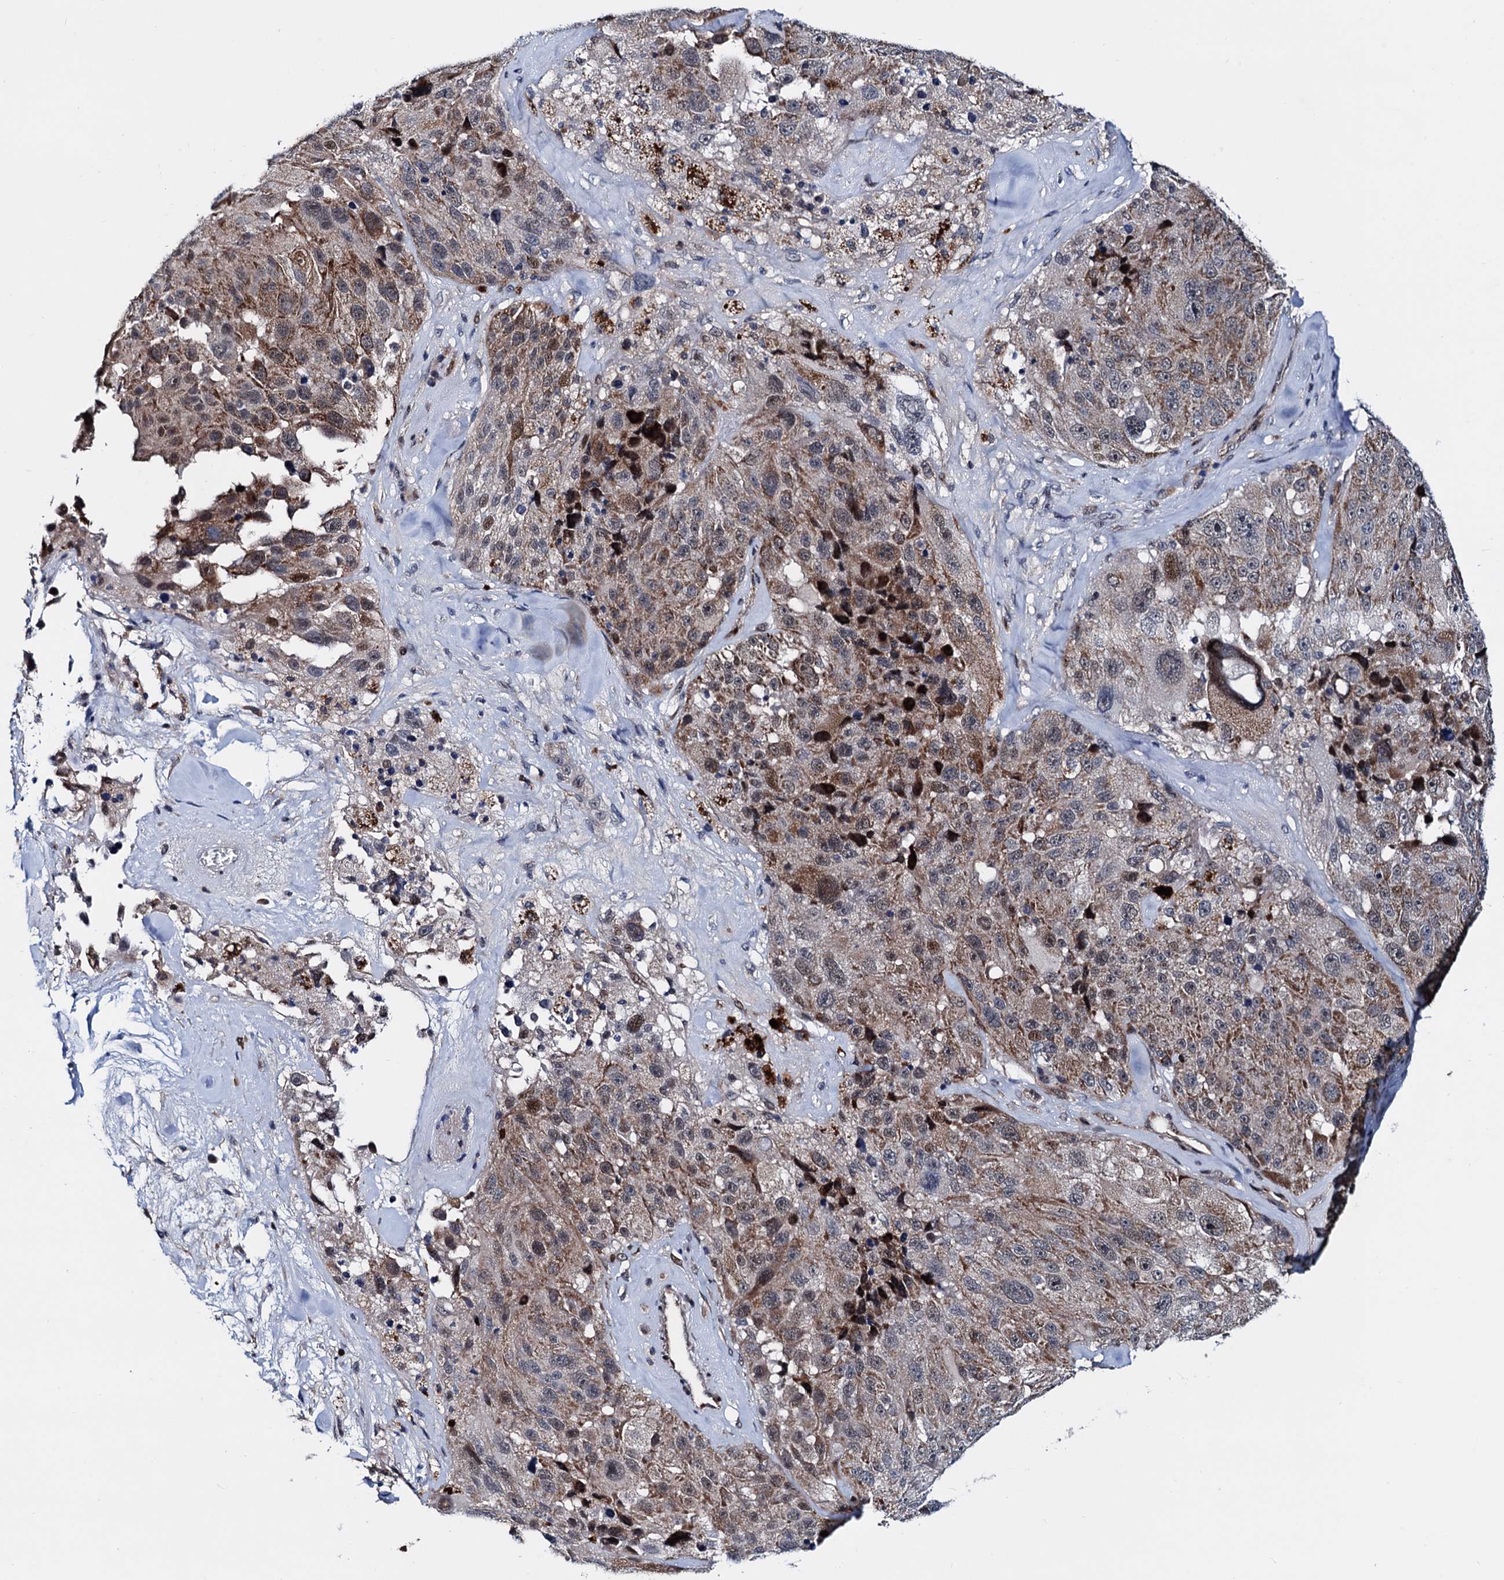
{"staining": {"intensity": "moderate", "quantity": "25%-75%", "location": "cytoplasmic/membranous,nuclear"}, "tissue": "melanoma", "cell_type": "Tumor cells", "image_type": "cancer", "snomed": [{"axis": "morphology", "description": "Malignant melanoma, Metastatic site"}, {"axis": "topography", "description": "Lymph node"}], "caption": "Brown immunohistochemical staining in human malignant melanoma (metastatic site) exhibits moderate cytoplasmic/membranous and nuclear positivity in approximately 25%-75% of tumor cells. Using DAB (3,3'-diaminobenzidine) (brown) and hematoxylin (blue) stains, captured at high magnification using brightfield microscopy.", "gene": "COA4", "patient": {"sex": "male", "age": 62}}